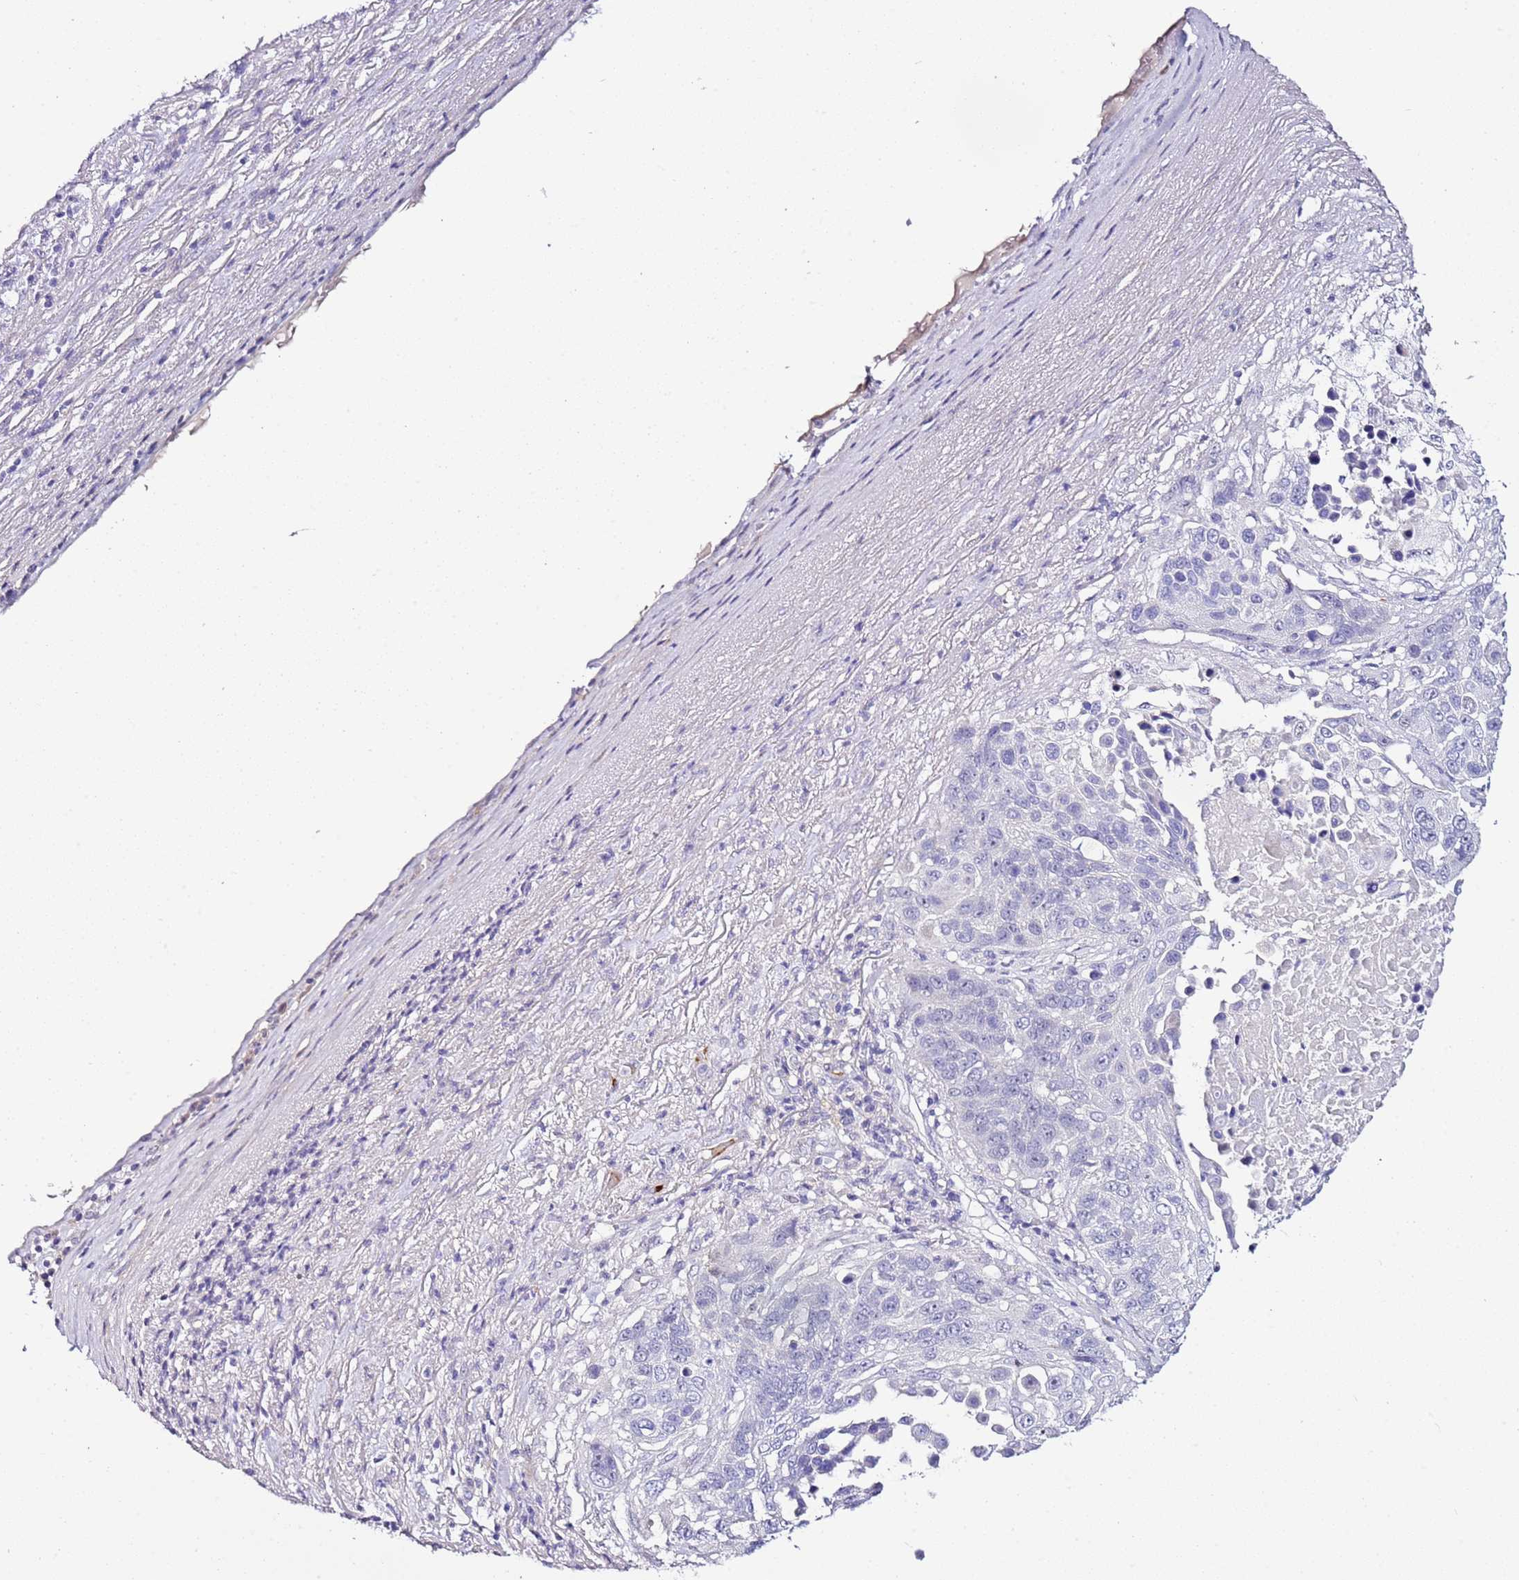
{"staining": {"intensity": "negative", "quantity": "none", "location": "none"}, "tissue": "lung cancer", "cell_type": "Tumor cells", "image_type": "cancer", "snomed": [{"axis": "morphology", "description": "Normal tissue, NOS"}, {"axis": "morphology", "description": "Squamous cell carcinoma, NOS"}, {"axis": "topography", "description": "Lymph node"}, {"axis": "topography", "description": "Lung"}], "caption": "DAB immunohistochemical staining of lung squamous cell carcinoma demonstrates no significant positivity in tumor cells.", "gene": "HGD", "patient": {"sex": "male", "age": 66}}